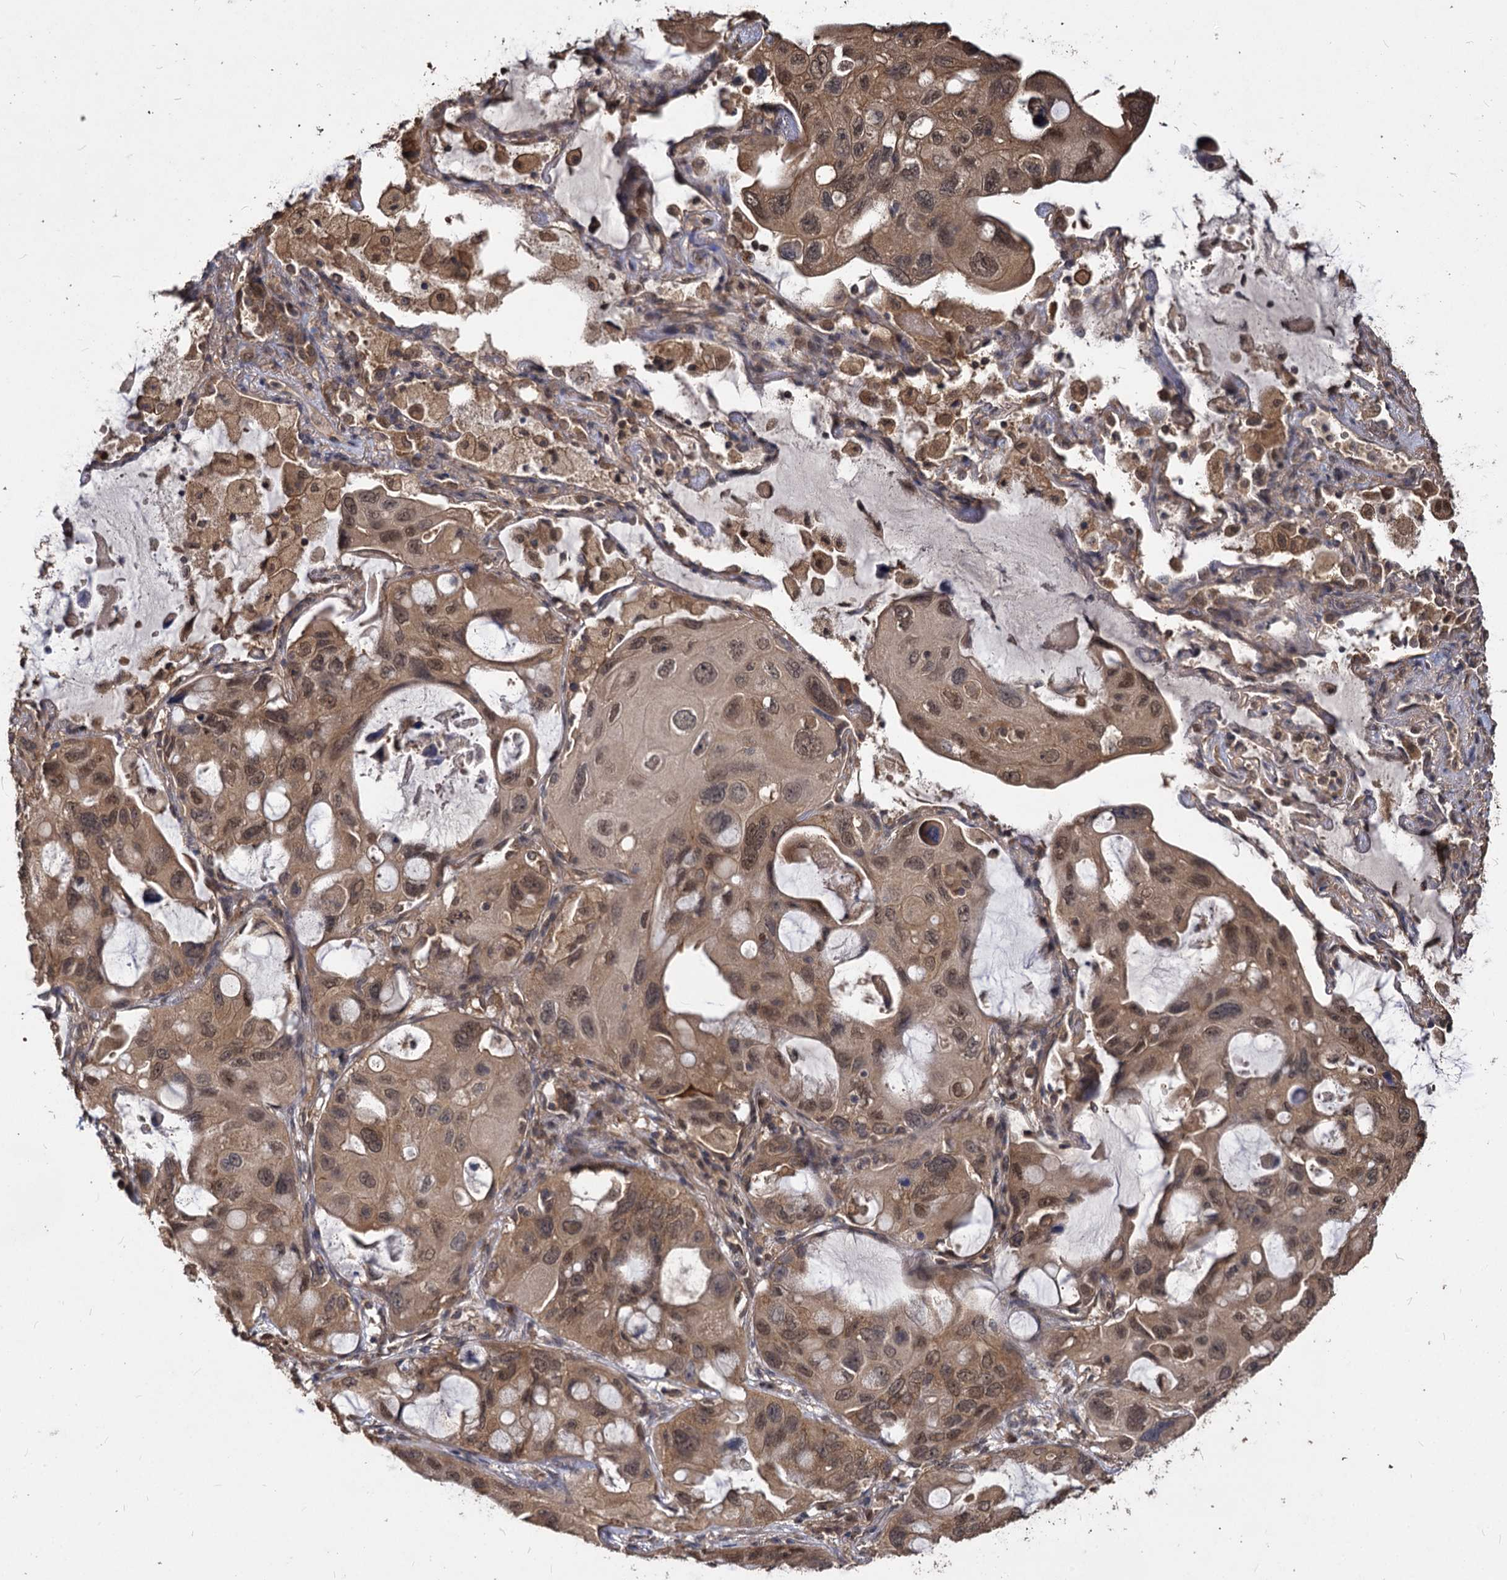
{"staining": {"intensity": "moderate", "quantity": ">75%", "location": "cytoplasmic/membranous,nuclear"}, "tissue": "lung cancer", "cell_type": "Tumor cells", "image_type": "cancer", "snomed": [{"axis": "morphology", "description": "Squamous cell carcinoma, NOS"}, {"axis": "topography", "description": "Lung"}], "caption": "Moderate cytoplasmic/membranous and nuclear protein expression is appreciated in about >75% of tumor cells in squamous cell carcinoma (lung).", "gene": "VPS51", "patient": {"sex": "female", "age": 73}}